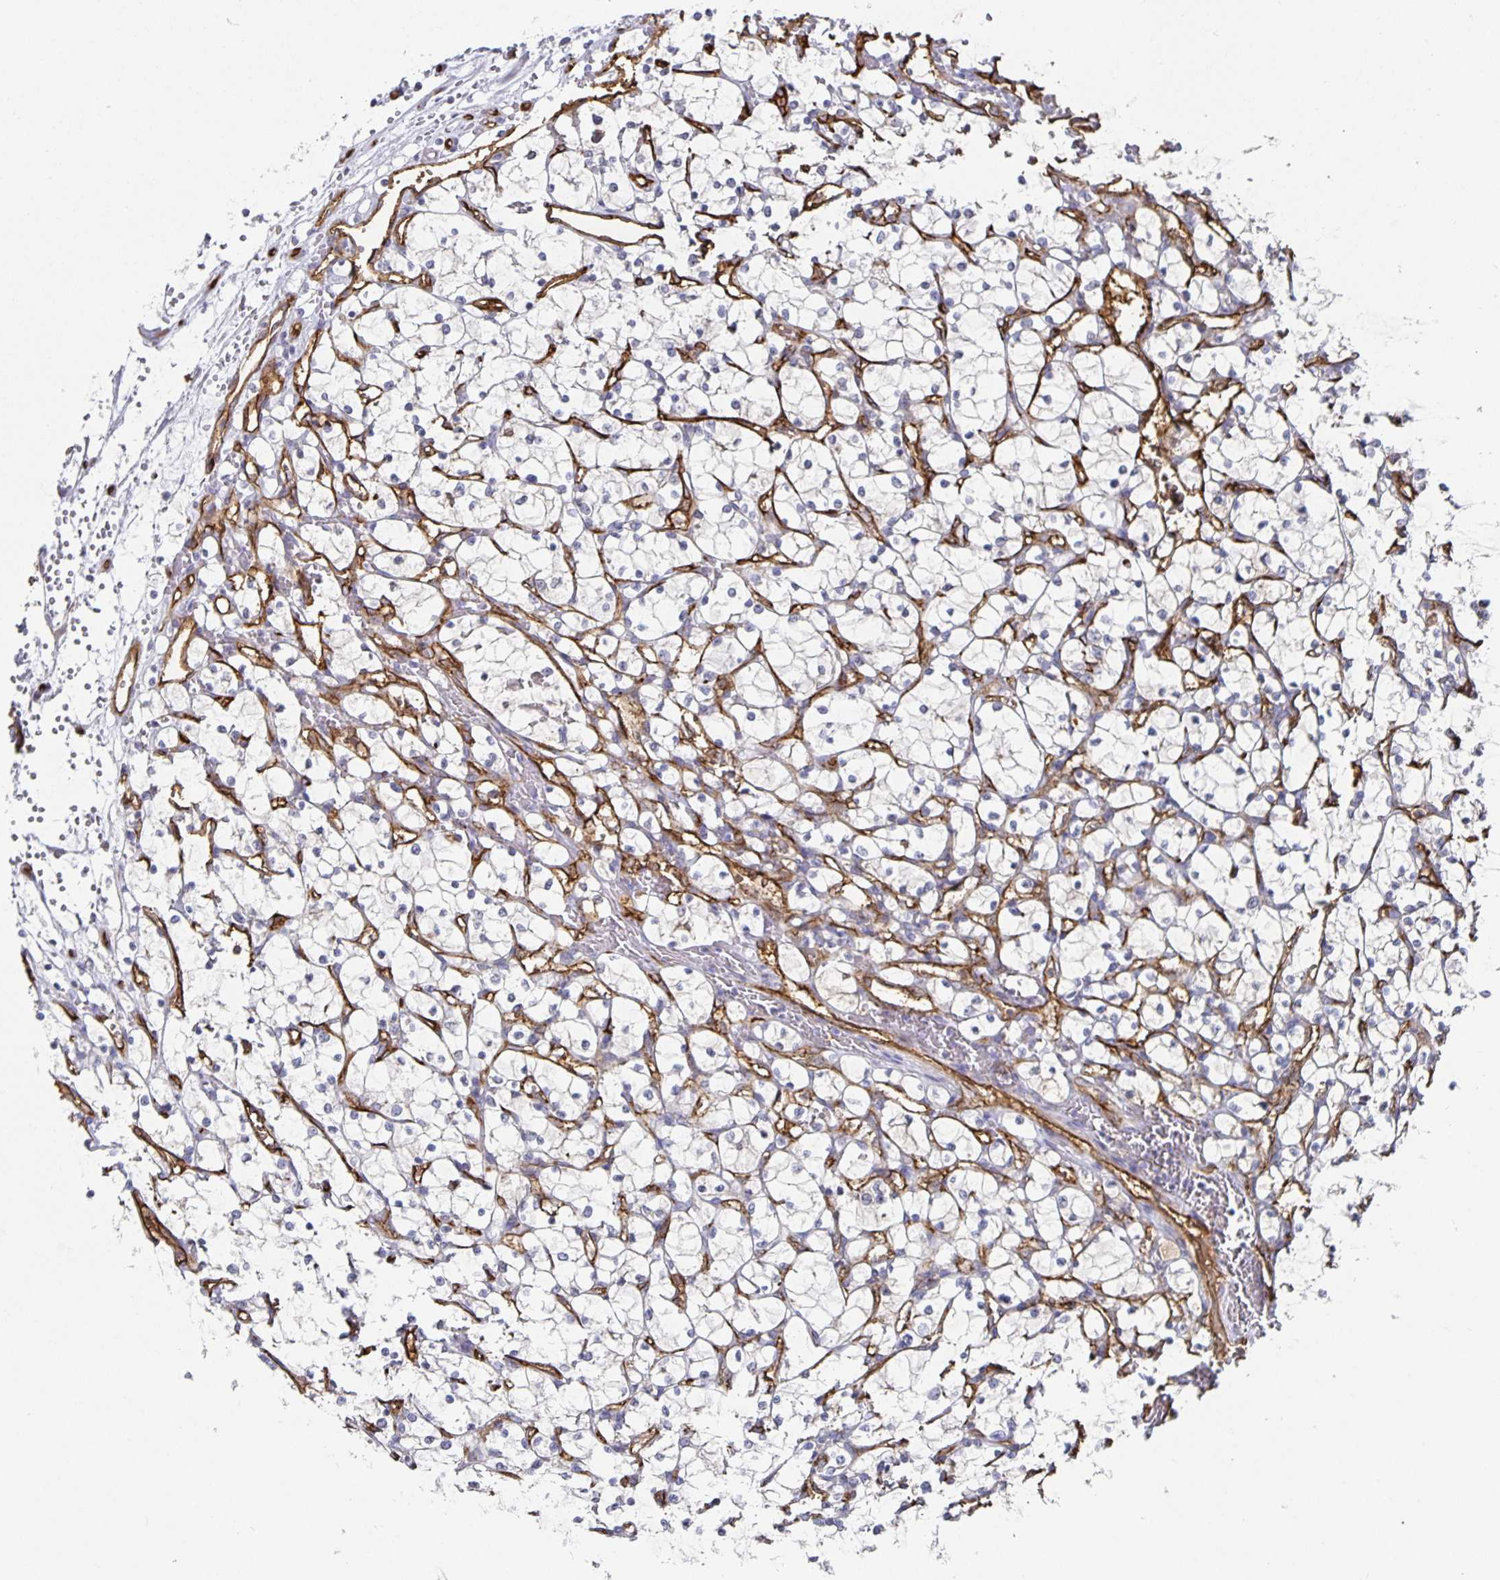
{"staining": {"intensity": "negative", "quantity": "none", "location": "none"}, "tissue": "renal cancer", "cell_type": "Tumor cells", "image_type": "cancer", "snomed": [{"axis": "morphology", "description": "Adenocarcinoma, NOS"}, {"axis": "topography", "description": "Kidney"}], "caption": "Immunohistochemical staining of human renal cancer (adenocarcinoma) shows no significant staining in tumor cells. (DAB immunohistochemistry (IHC) with hematoxylin counter stain).", "gene": "PODXL", "patient": {"sex": "female", "age": 69}}